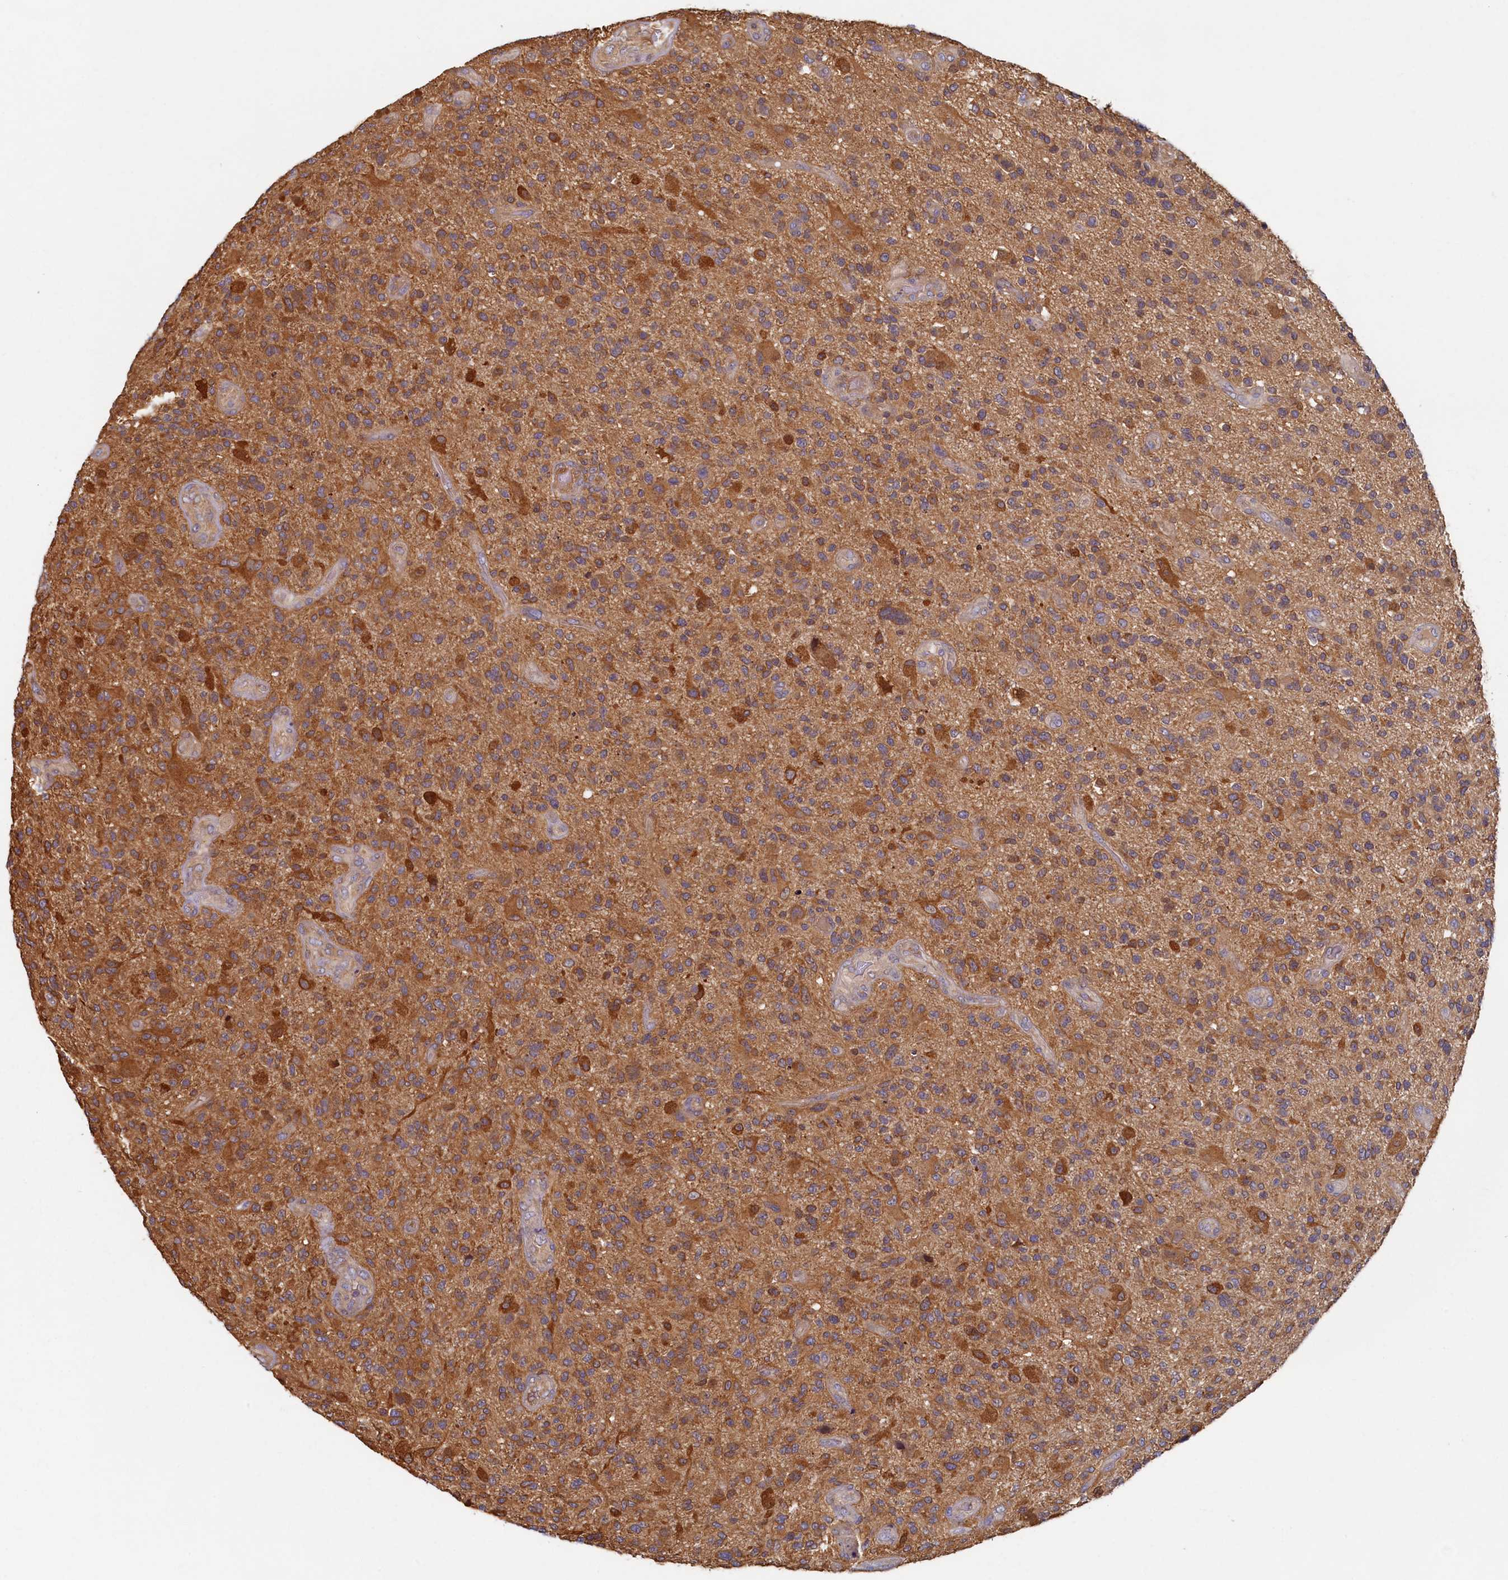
{"staining": {"intensity": "moderate", "quantity": ">75%", "location": "cytoplasmic/membranous"}, "tissue": "glioma", "cell_type": "Tumor cells", "image_type": "cancer", "snomed": [{"axis": "morphology", "description": "Glioma, malignant, High grade"}, {"axis": "topography", "description": "Brain"}], "caption": "High-magnification brightfield microscopy of glioma stained with DAB (brown) and counterstained with hematoxylin (blue). tumor cells exhibit moderate cytoplasmic/membranous positivity is present in about>75% of cells. The staining was performed using DAB (3,3'-diaminobenzidine) to visualize the protein expression in brown, while the nuclei were stained in blue with hematoxylin (Magnification: 20x).", "gene": "TIMM8B", "patient": {"sex": "male", "age": 47}}